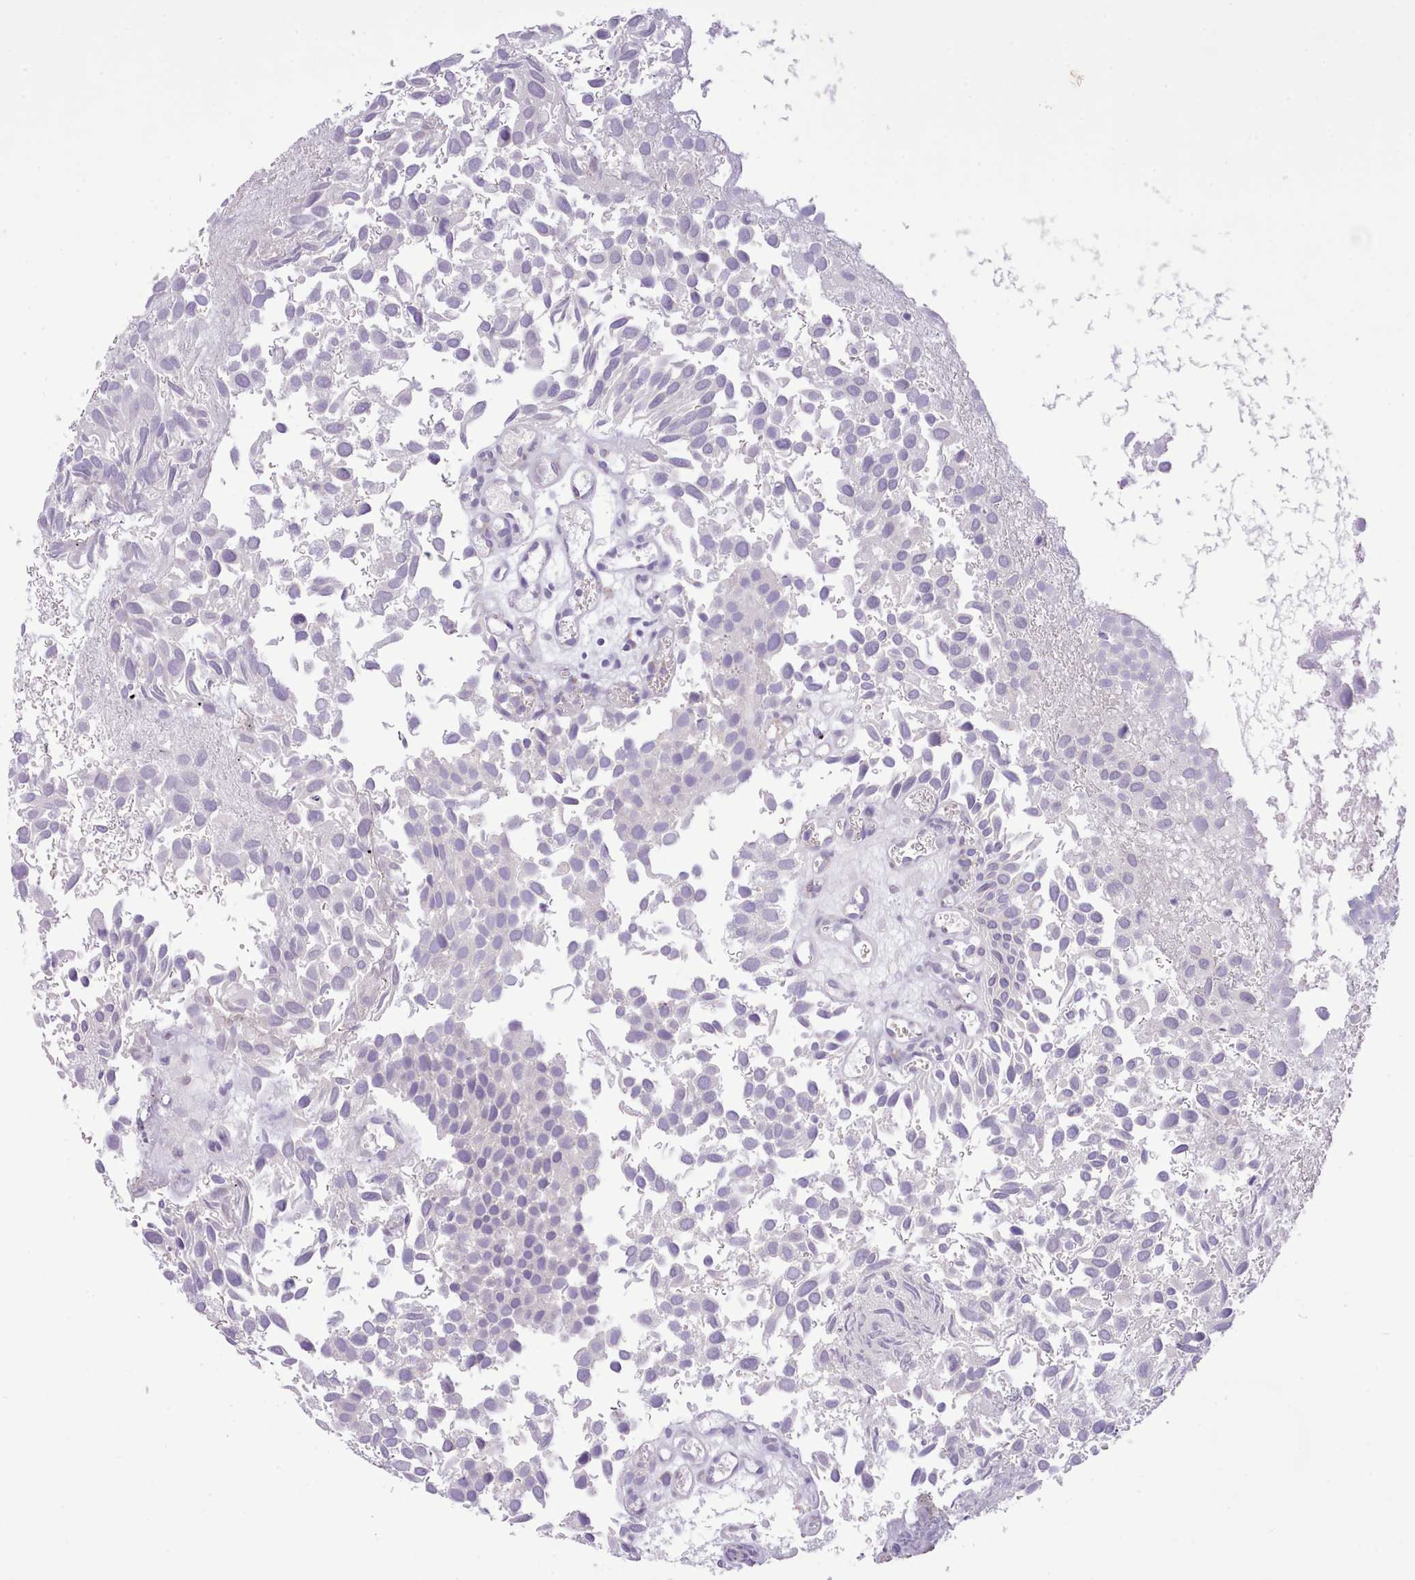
{"staining": {"intensity": "negative", "quantity": "none", "location": "none"}, "tissue": "urothelial cancer", "cell_type": "Tumor cells", "image_type": "cancer", "snomed": [{"axis": "morphology", "description": "Urothelial carcinoma, Low grade"}, {"axis": "topography", "description": "Urinary bladder"}], "caption": "A micrograph of urothelial carcinoma (low-grade) stained for a protein shows no brown staining in tumor cells.", "gene": "CCL1", "patient": {"sex": "male", "age": 88}}